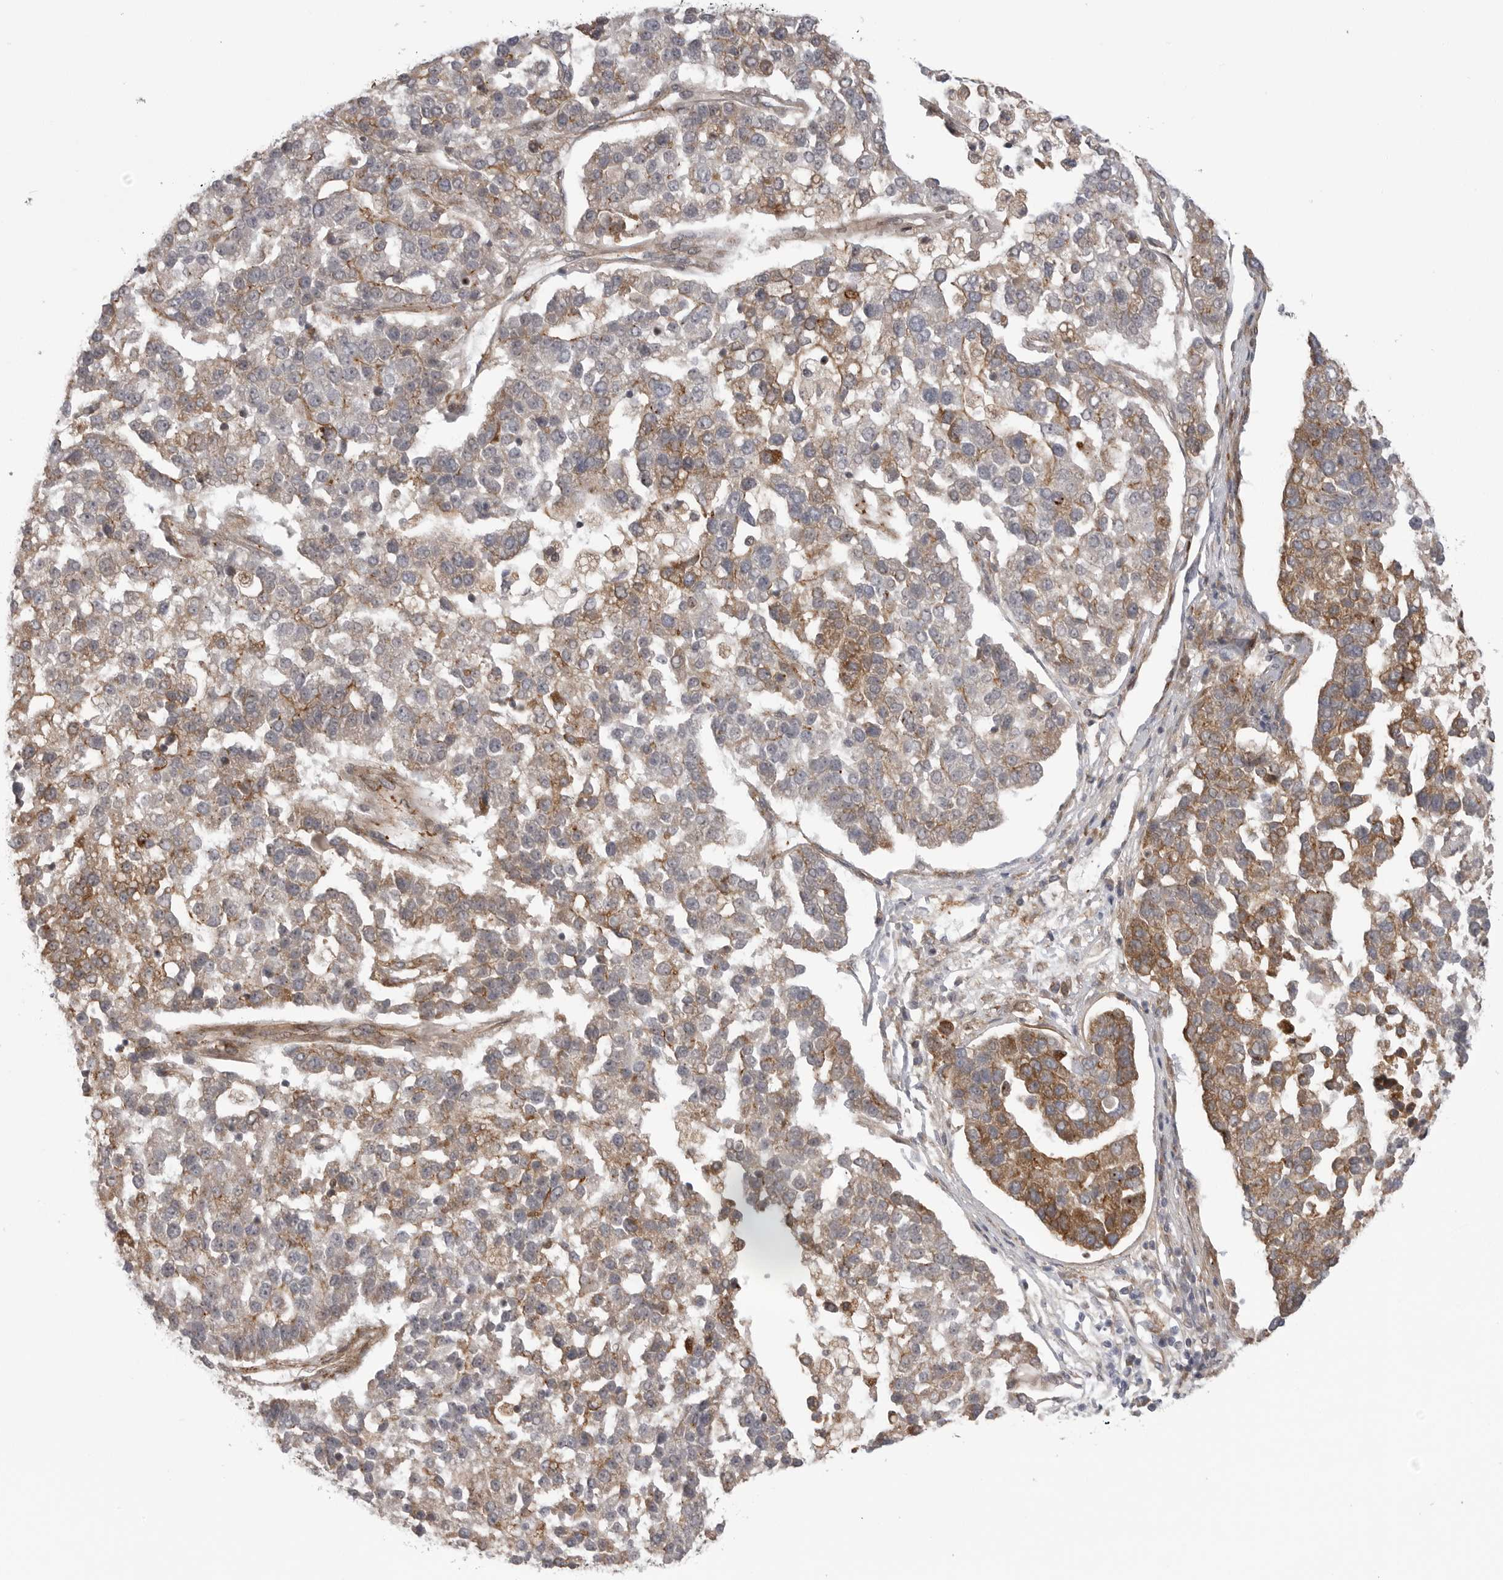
{"staining": {"intensity": "moderate", "quantity": "25%-75%", "location": "cytoplasmic/membranous"}, "tissue": "pancreatic cancer", "cell_type": "Tumor cells", "image_type": "cancer", "snomed": [{"axis": "morphology", "description": "Adenocarcinoma, NOS"}, {"axis": "topography", "description": "Pancreas"}], "caption": "IHC (DAB (3,3'-diaminobenzidine)) staining of adenocarcinoma (pancreatic) shows moderate cytoplasmic/membranous protein staining in approximately 25%-75% of tumor cells.", "gene": "SCP2", "patient": {"sex": "female", "age": 61}}